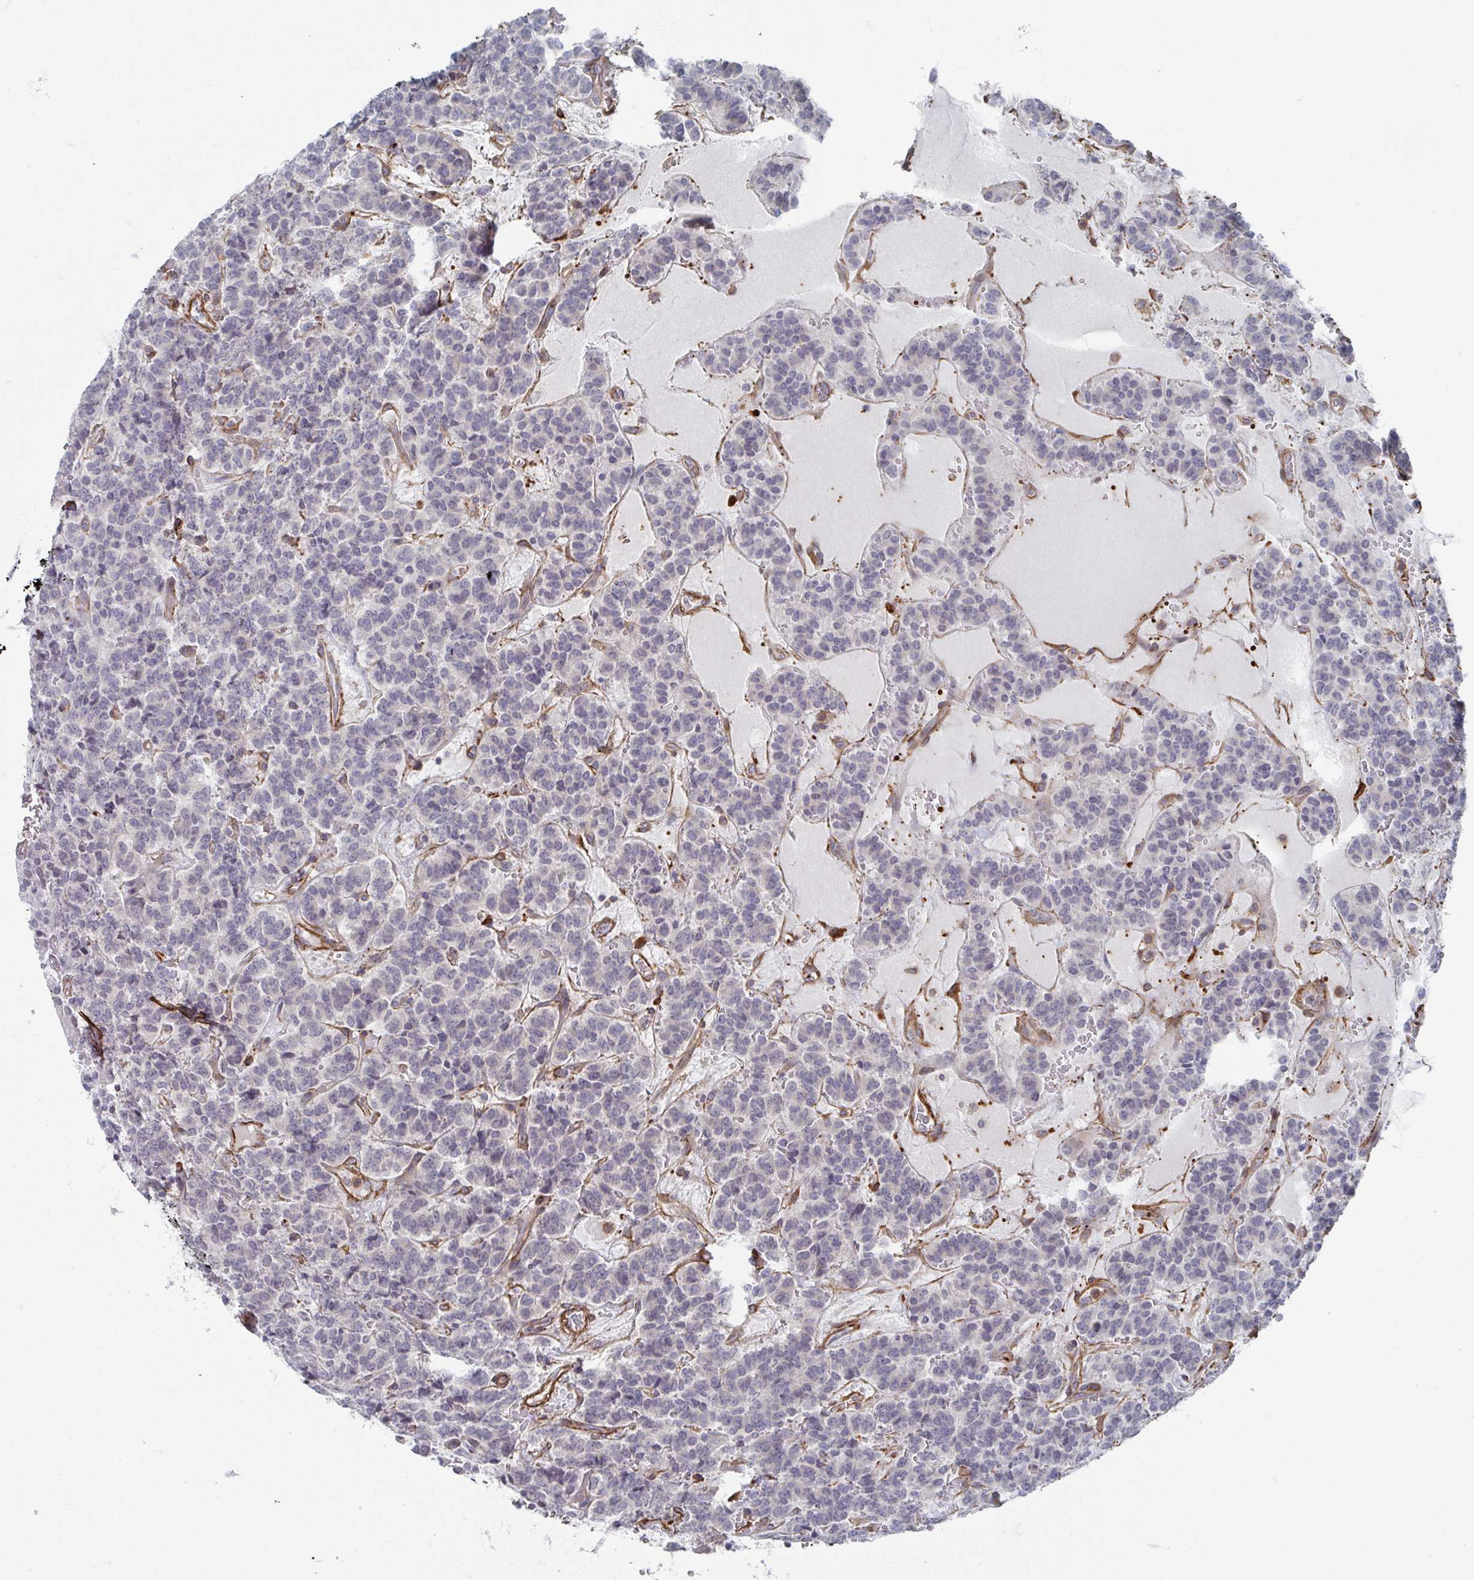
{"staining": {"intensity": "negative", "quantity": "none", "location": "none"}, "tissue": "carcinoid", "cell_type": "Tumor cells", "image_type": "cancer", "snomed": [{"axis": "morphology", "description": "Carcinoid, malignant, NOS"}, {"axis": "topography", "description": "Pancreas"}], "caption": "Tumor cells are negative for protein expression in human carcinoid. Nuclei are stained in blue.", "gene": "NEURL4", "patient": {"sex": "male", "age": 36}}